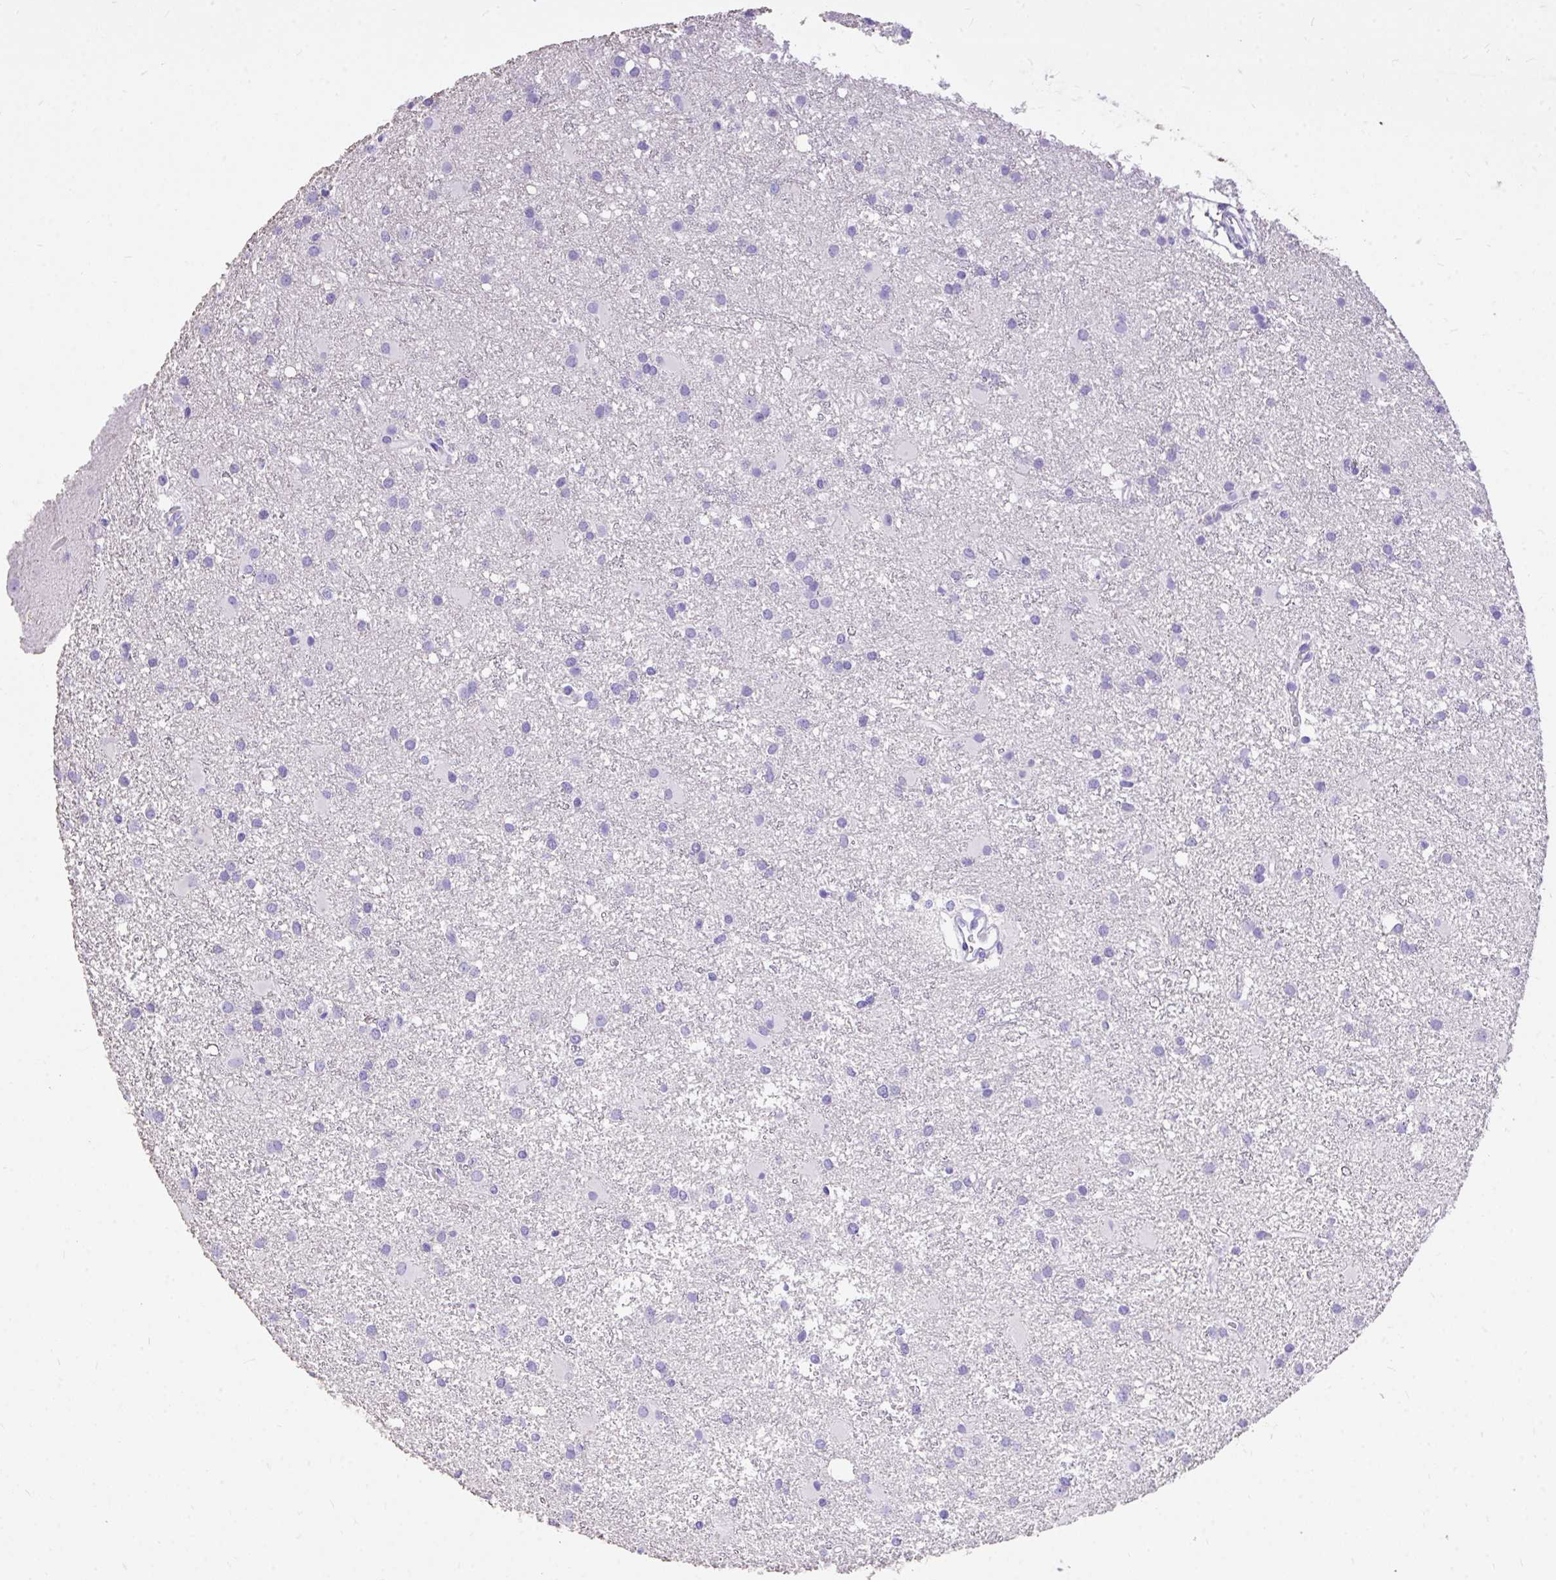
{"staining": {"intensity": "negative", "quantity": "none", "location": "none"}, "tissue": "glioma", "cell_type": "Tumor cells", "image_type": "cancer", "snomed": [{"axis": "morphology", "description": "Glioma, malignant, High grade"}, {"axis": "topography", "description": "Brain"}], "caption": "Immunohistochemistry (IHC) of human malignant glioma (high-grade) shows no staining in tumor cells.", "gene": "MON1A", "patient": {"sex": "male", "age": 55}}